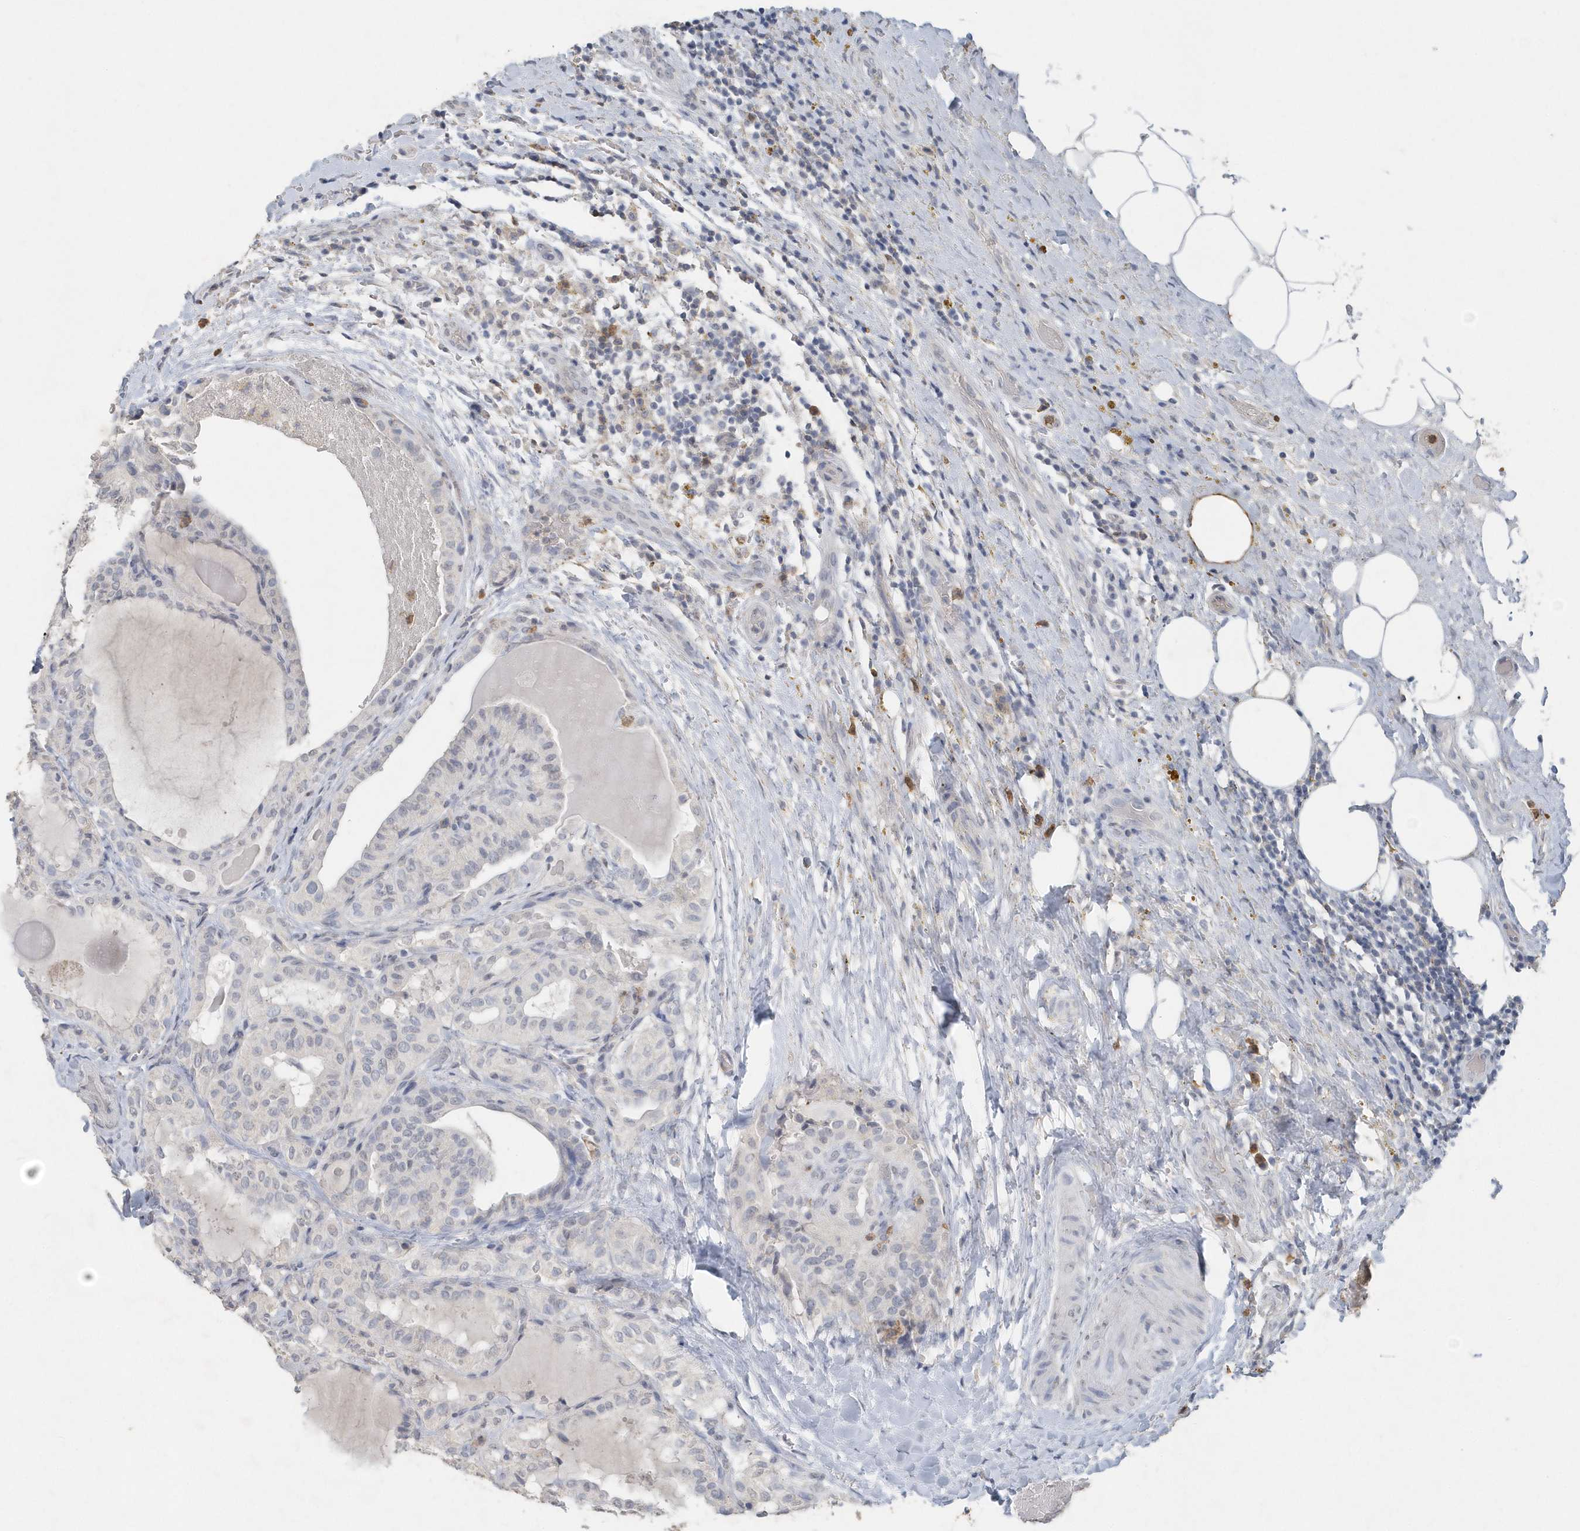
{"staining": {"intensity": "negative", "quantity": "none", "location": "none"}, "tissue": "thyroid cancer", "cell_type": "Tumor cells", "image_type": "cancer", "snomed": [{"axis": "morphology", "description": "Papillary adenocarcinoma, NOS"}, {"axis": "topography", "description": "Thyroid gland"}], "caption": "IHC of papillary adenocarcinoma (thyroid) shows no staining in tumor cells.", "gene": "PDCD1", "patient": {"sex": "male", "age": 77}}